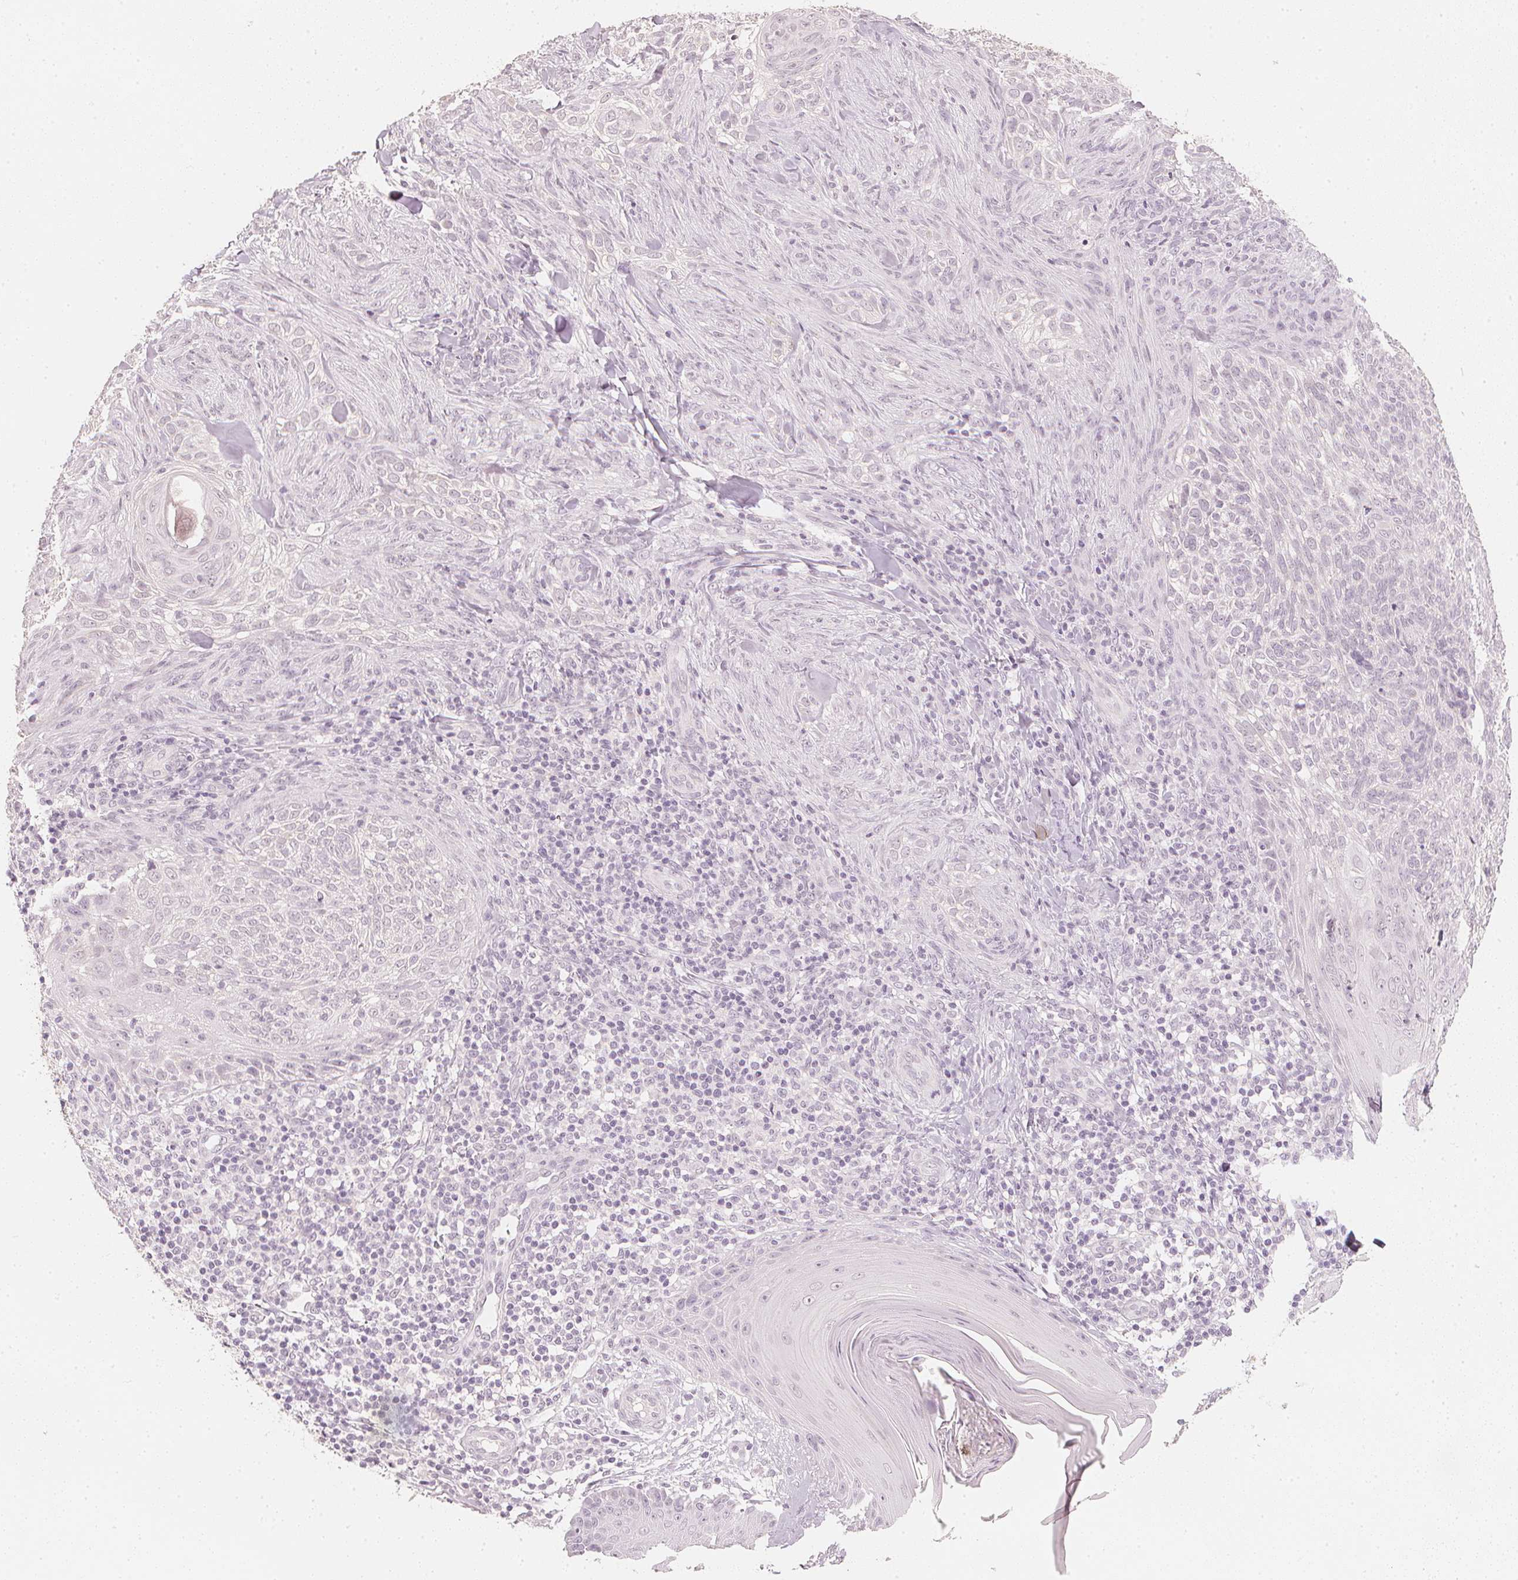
{"staining": {"intensity": "negative", "quantity": "none", "location": "none"}, "tissue": "skin cancer", "cell_type": "Tumor cells", "image_type": "cancer", "snomed": [{"axis": "morphology", "description": "Basal cell carcinoma"}, {"axis": "topography", "description": "Skin"}], "caption": "Skin cancer (basal cell carcinoma) was stained to show a protein in brown. There is no significant expression in tumor cells.", "gene": "CALB1", "patient": {"sex": "female", "age": 48}}